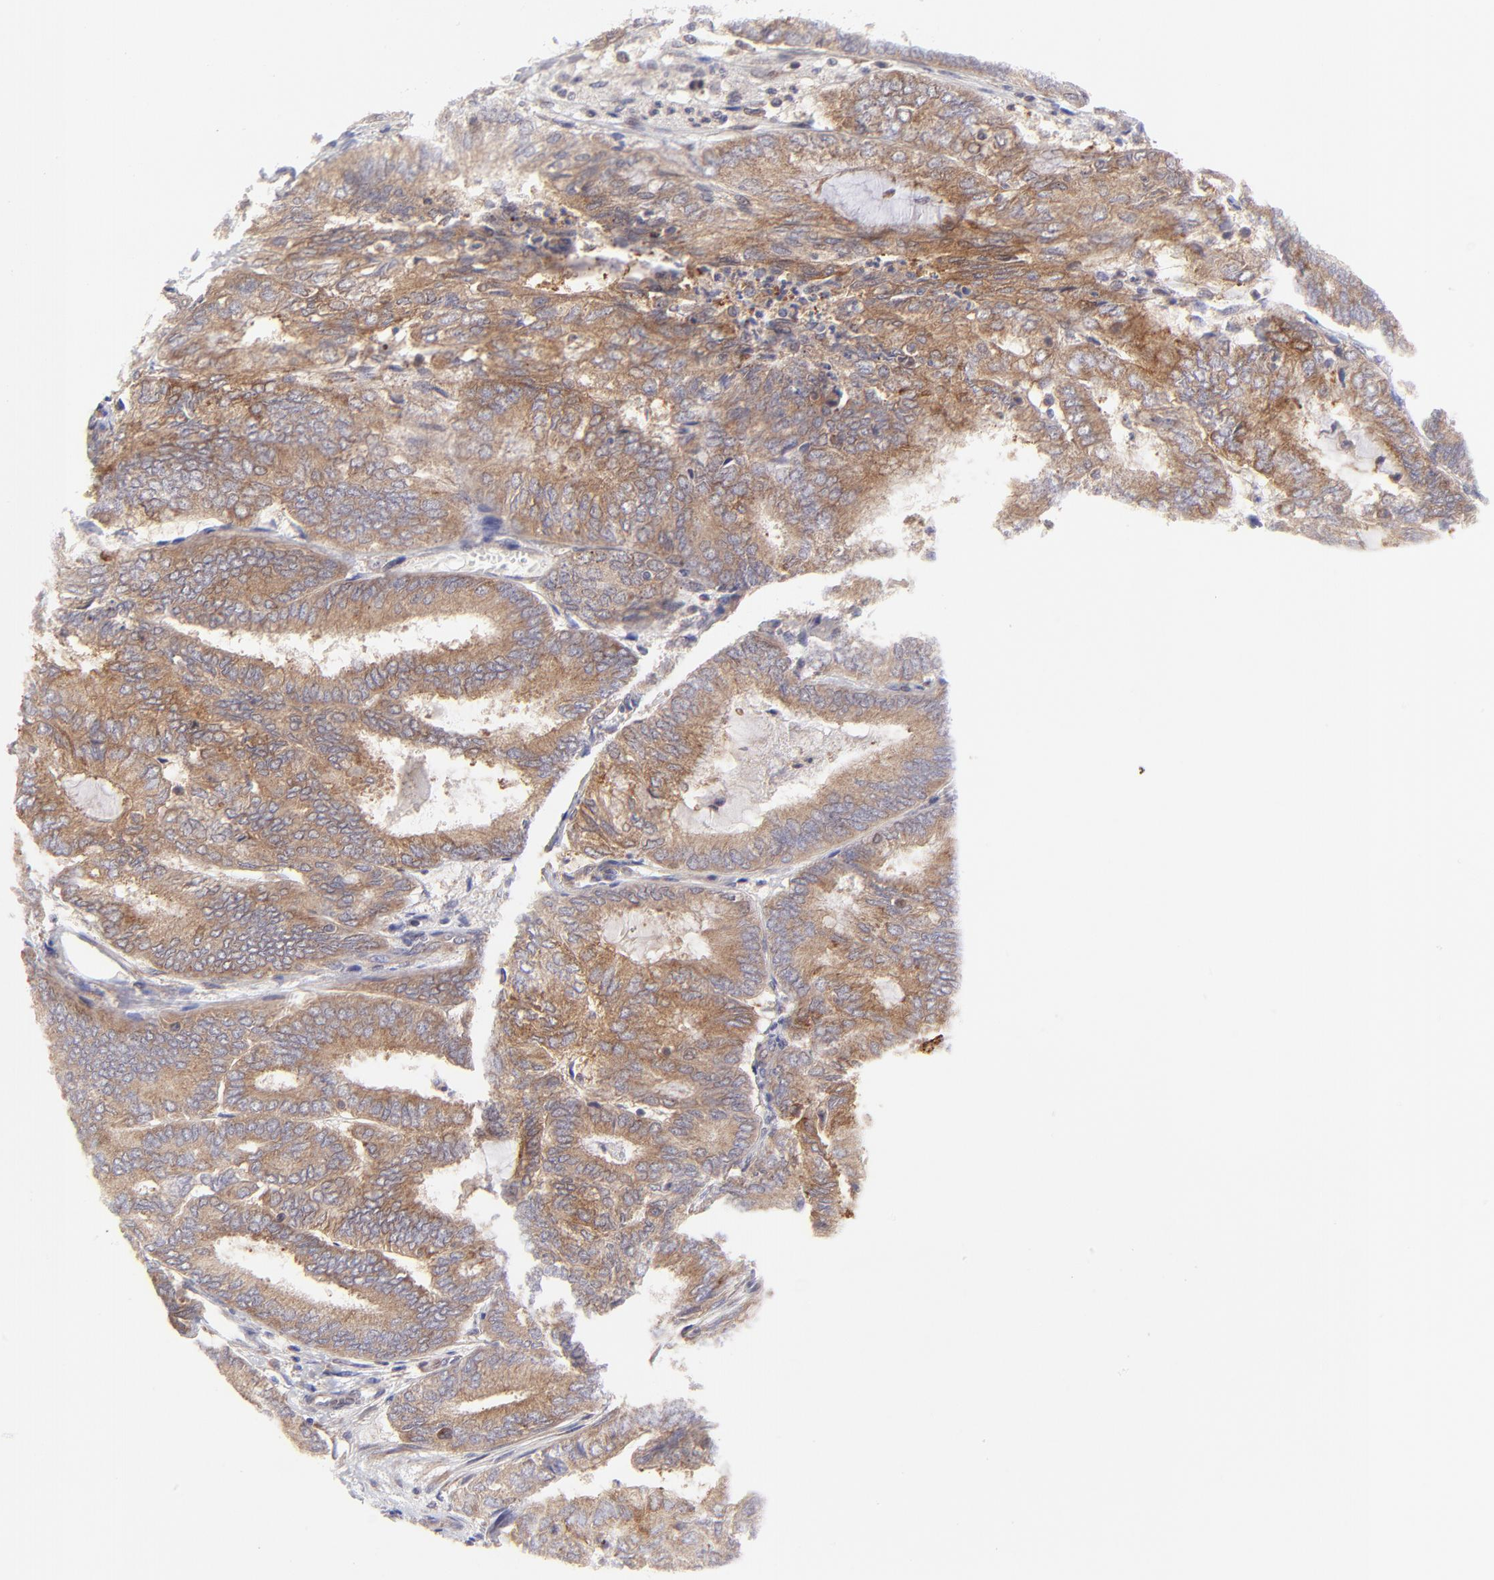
{"staining": {"intensity": "moderate", "quantity": ">75%", "location": "cytoplasmic/membranous"}, "tissue": "endometrial cancer", "cell_type": "Tumor cells", "image_type": "cancer", "snomed": [{"axis": "morphology", "description": "Adenocarcinoma, NOS"}, {"axis": "topography", "description": "Endometrium"}], "caption": "The image demonstrates a brown stain indicating the presence of a protein in the cytoplasmic/membranous of tumor cells in adenocarcinoma (endometrial).", "gene": "TNRC6B", "patient": {"sex": "female", "age": 59}}